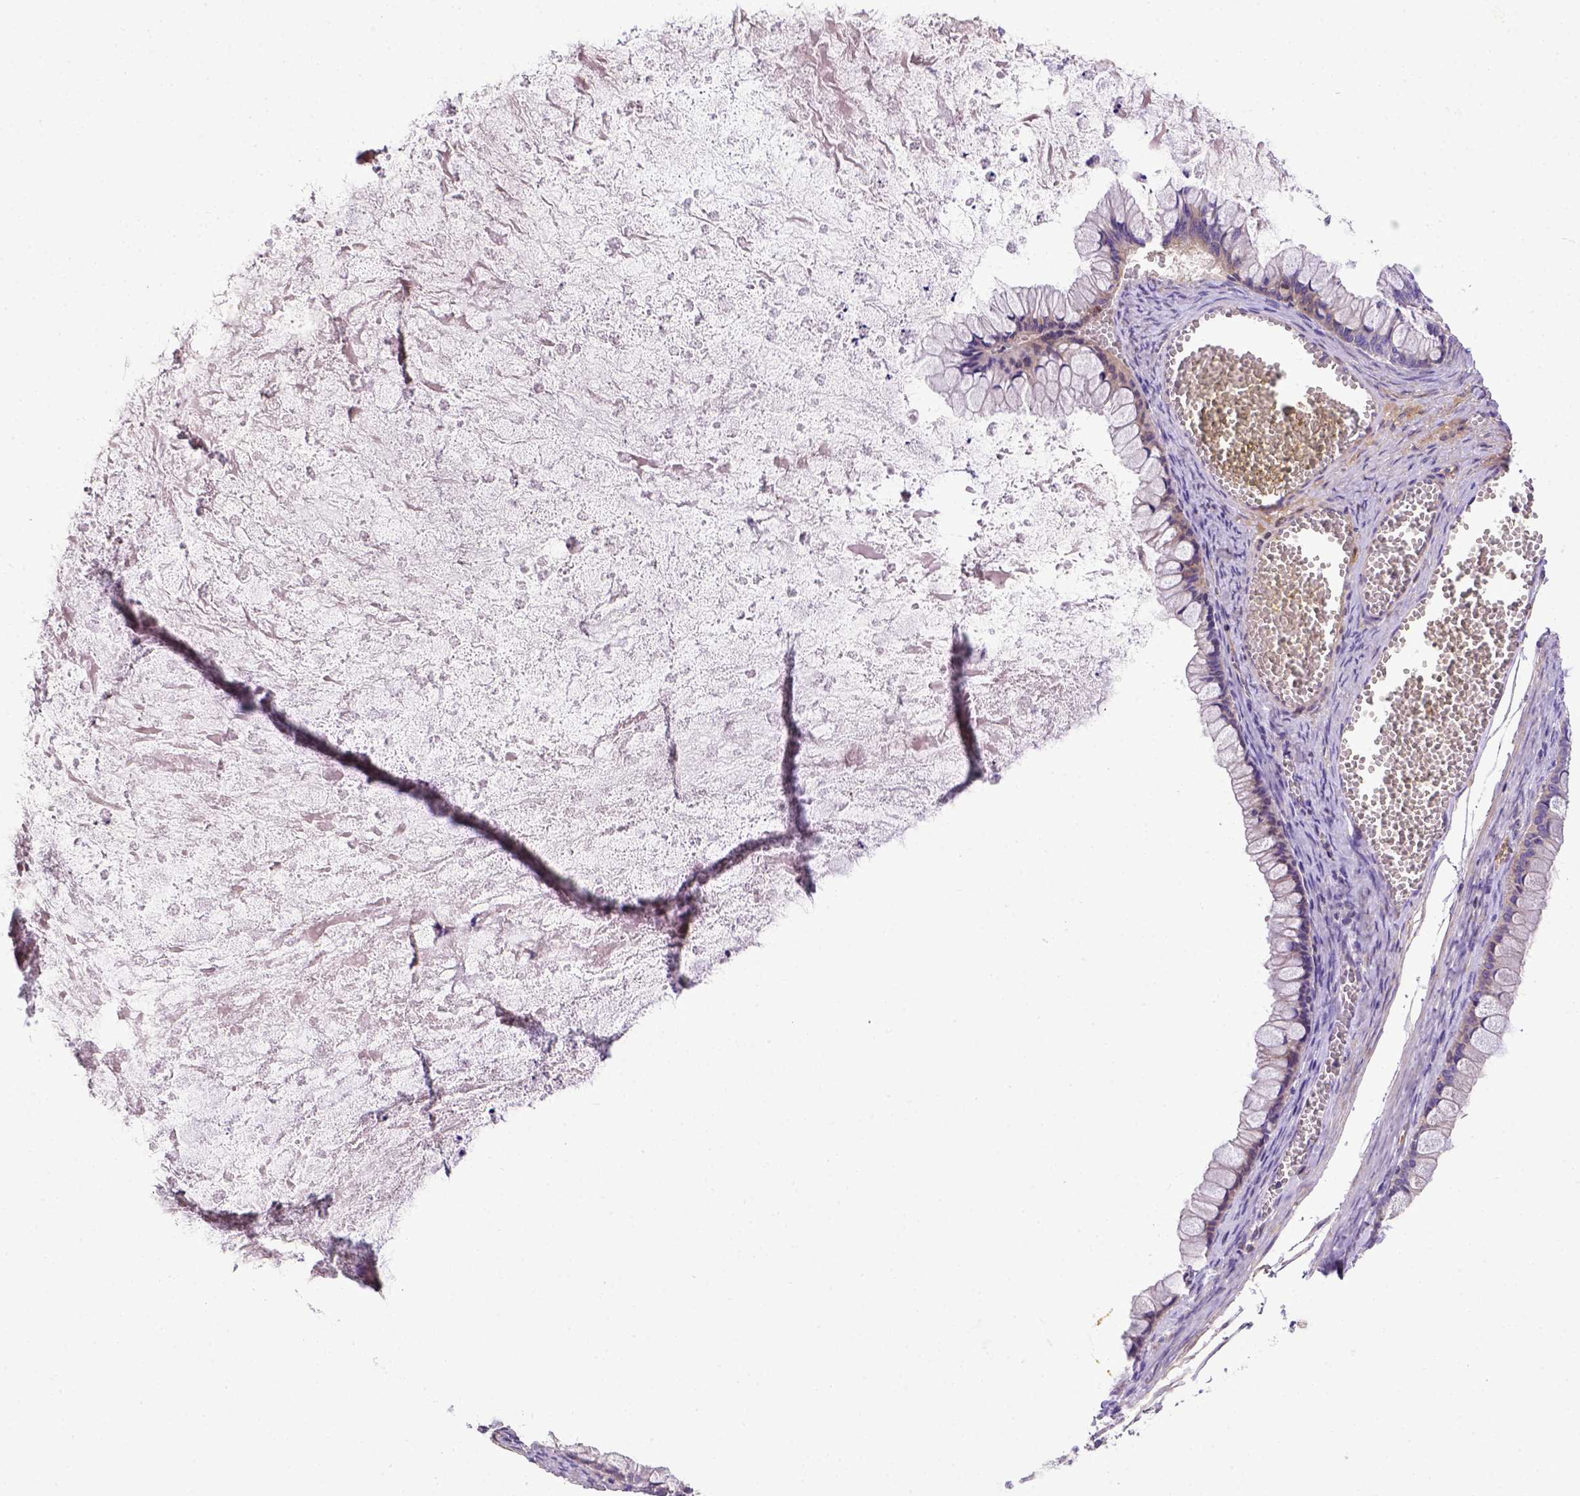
{"staining": {"intensity": "negative", "quantity": "none", "location": "none"}, "tissue": "ovarian cancer", "cell_type": "Tumor cells", "image_type": "cancer", "snomed": [{"axis": "morphology", "description": "Cystadenocarcinoma, mucinous, NOS"}, {"axis": "topography", "description": "Ovary"}], "caption": "Immunohistochemical staining of human mucinous cystadenocarcinoma (ovarian) displays no significant staining in tumor cells.", "gene": "CFAP300", "patient": {"sex": "female", "age": 67}}